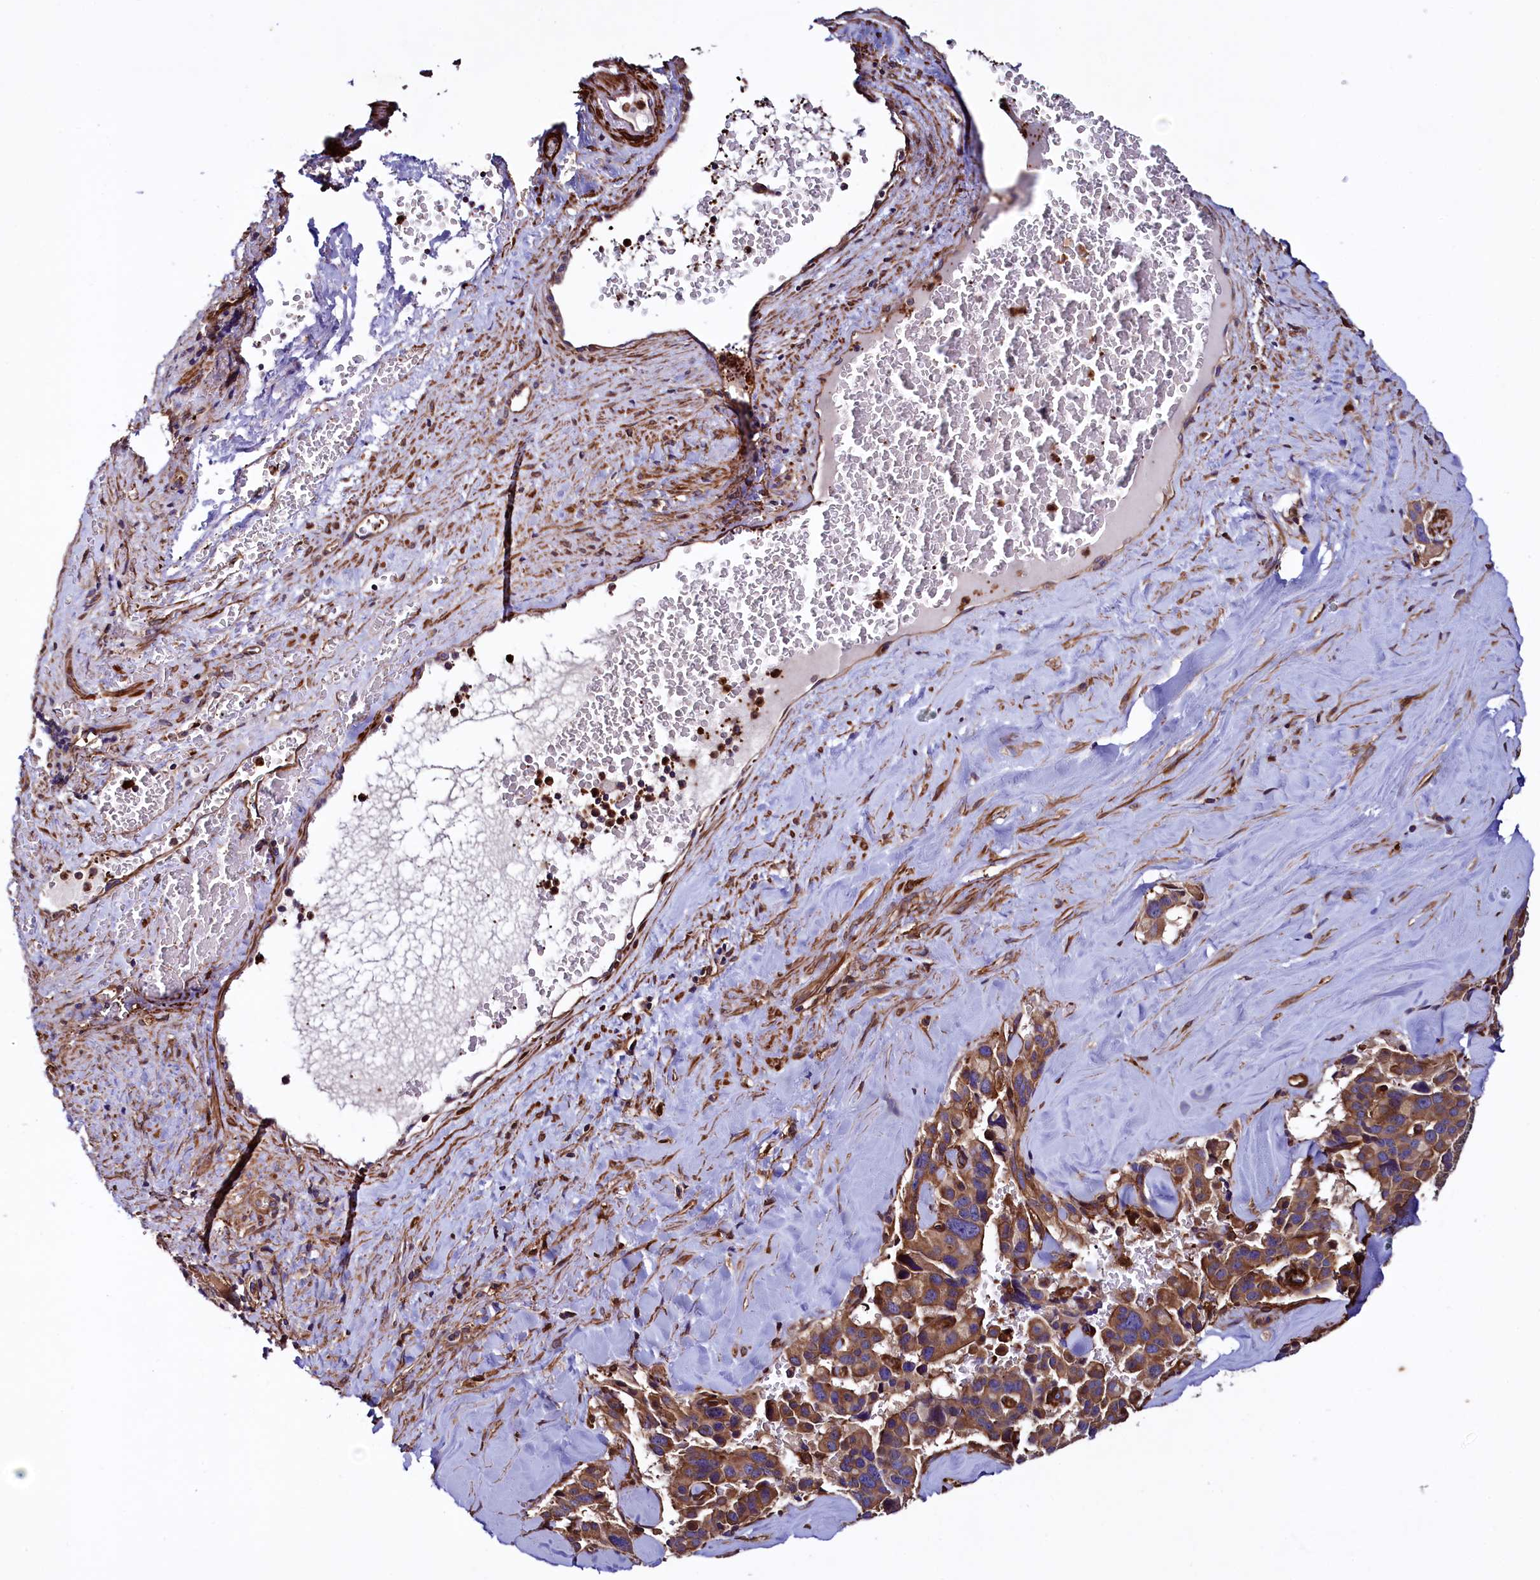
{"staining": {"intensity": "moderate", "quantity": ">75%", "location": "cytoplasmic/membranous"}, "tissue": "pancreatic cancer", "cell_type": "Tumor cells", "image_type": "cancer", "snomed": [{"axis": "morphology", "description": "Adenocarcinoma, NOS"}, {"axis": "topography", "description": "Pancreas"}], "caption": "Protein staining reveals moderate cytoplasmic/membranous expression in approximately >75% of tumor cells in adenocarcinoma (pancreatic).", "gene": "STAMBPL1", "patient": {"sex": "male", "age": 65}}